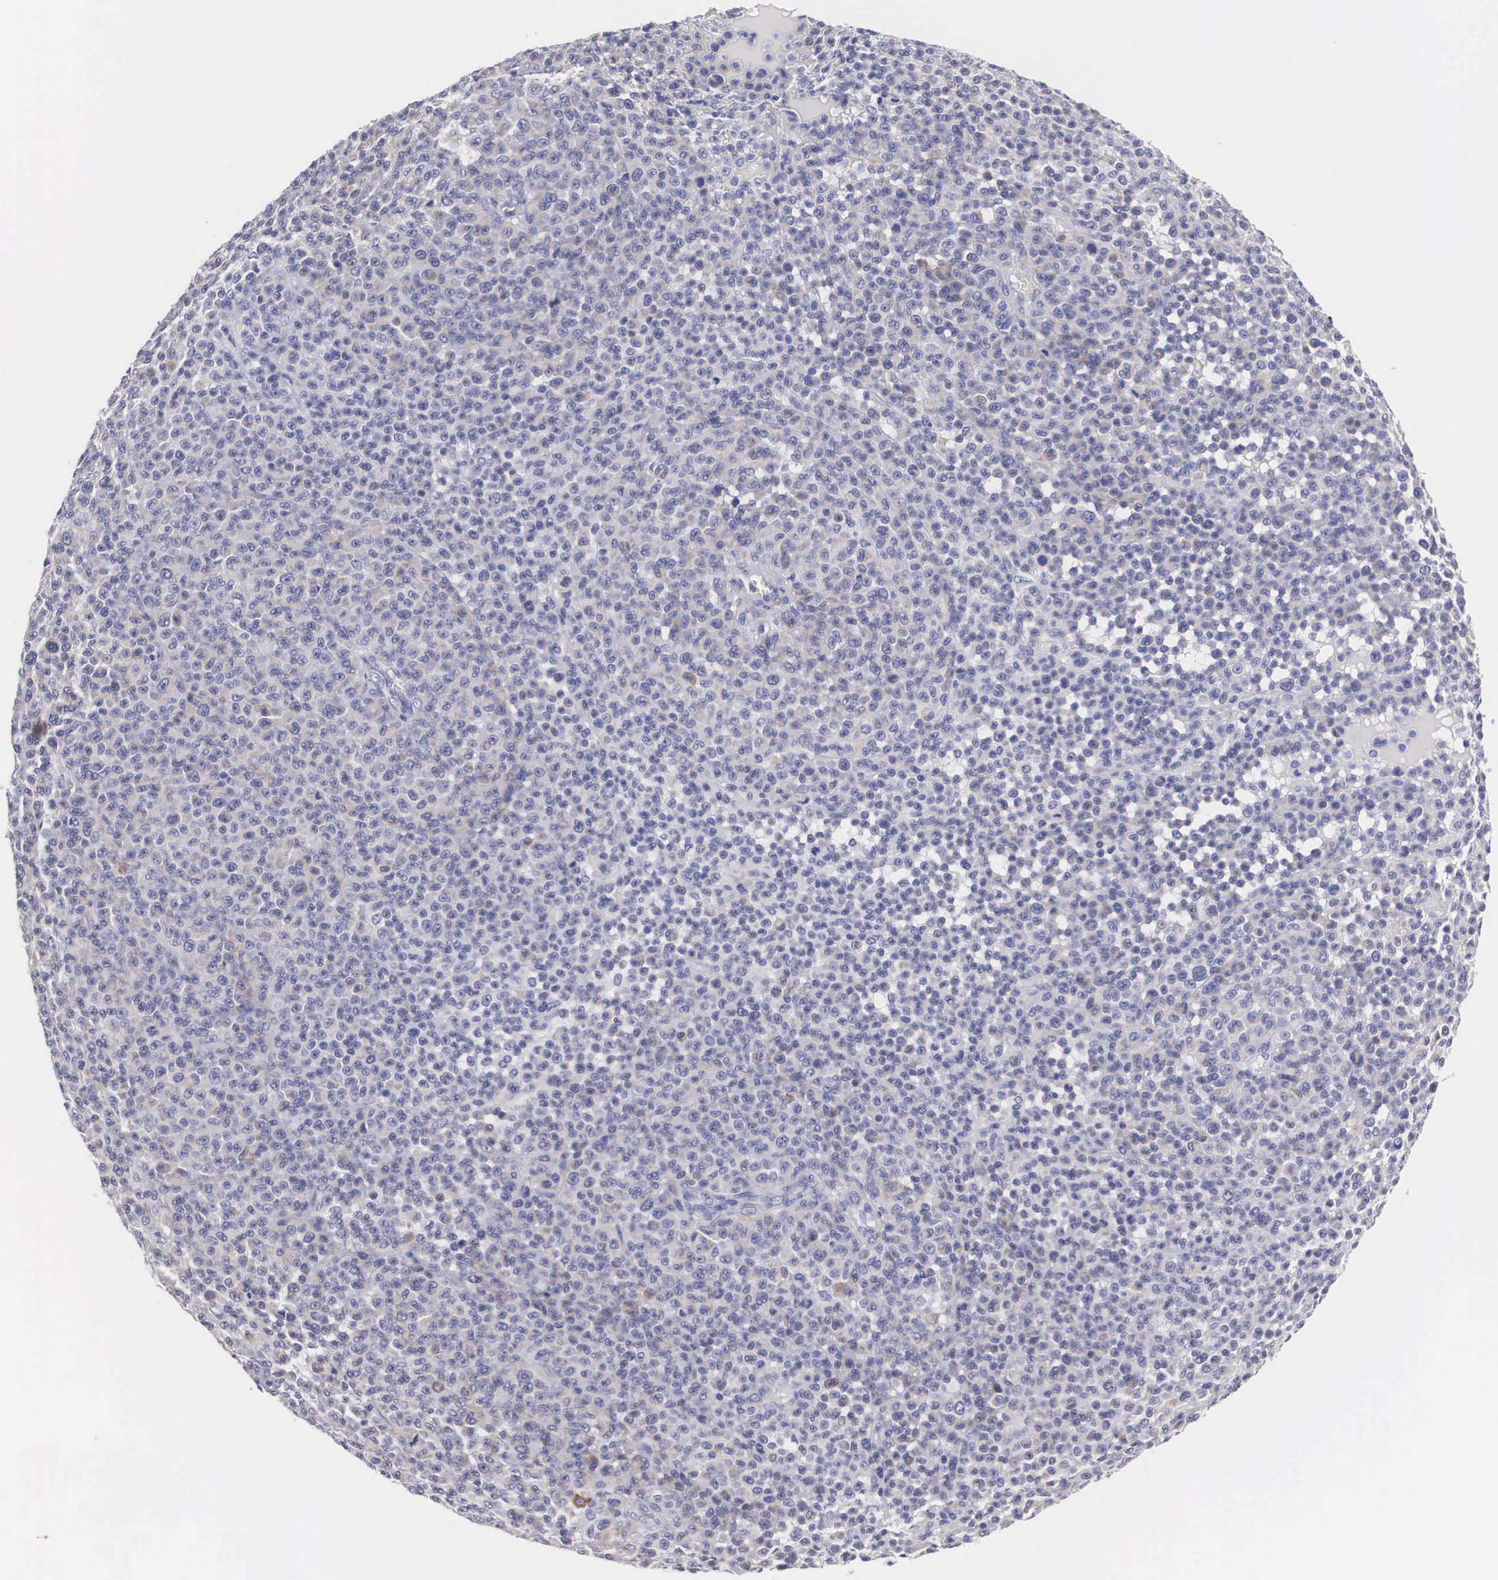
{"staining": {"intensity": "negative", "quantity": "none", "location": "none"}, "tissue": "melanoma", "cell_type": "Tumor cells", "image_type": "cancer", "snomed": [{"axis": "morphology", "description": "Malignant melanoma, Metastatic site"}, {"axis": "topography", "description": "Skin"}], "caption": "Tumor cells show no significant protein staining in malignant melanoma (metastatic site).", "gene": "ARMCX3", "patient": {"sex": "male", "age": 32}}